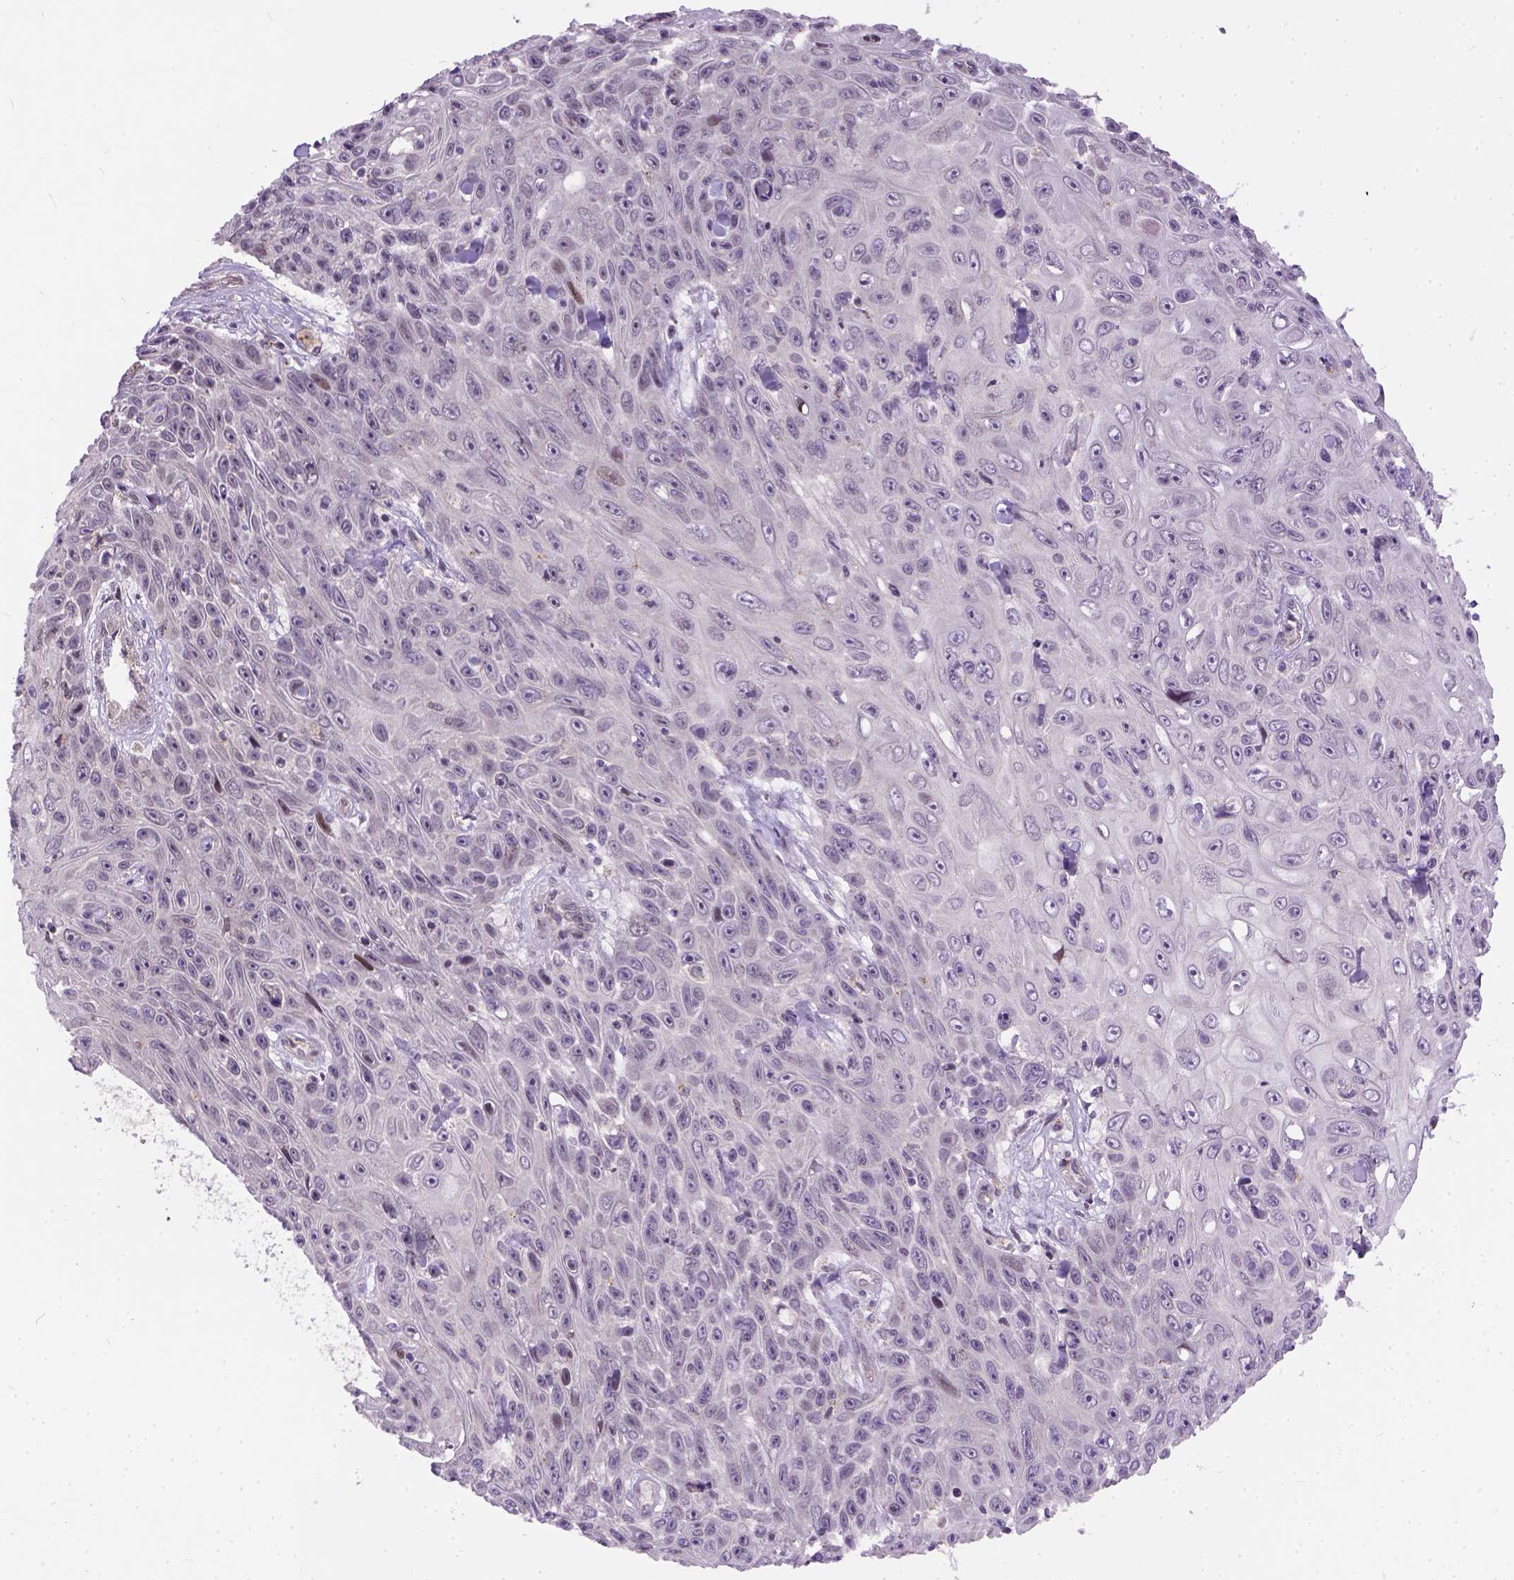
{"staining": {"intensity": "negative", "quantity": "none", "location": "none"}, "tissue": "skin cancer", "cell_type": "Tumor cells", "image_type": "cancer", "snomed": [{"axis": "morphology", "description": "Squamous cell carcinoma, NOS"}, {"axis": "topography", "description": "Skin"}], "caption": "IHC micrograph of neoplastic tissue: squamous cell carcinoma (skin) stained with DAB (3,3'-diaminobenzidine) reveals no significant protein positivity in tumor cells.", "gene": "KAZN", "patient": {"sex": "male", "age": 82}}